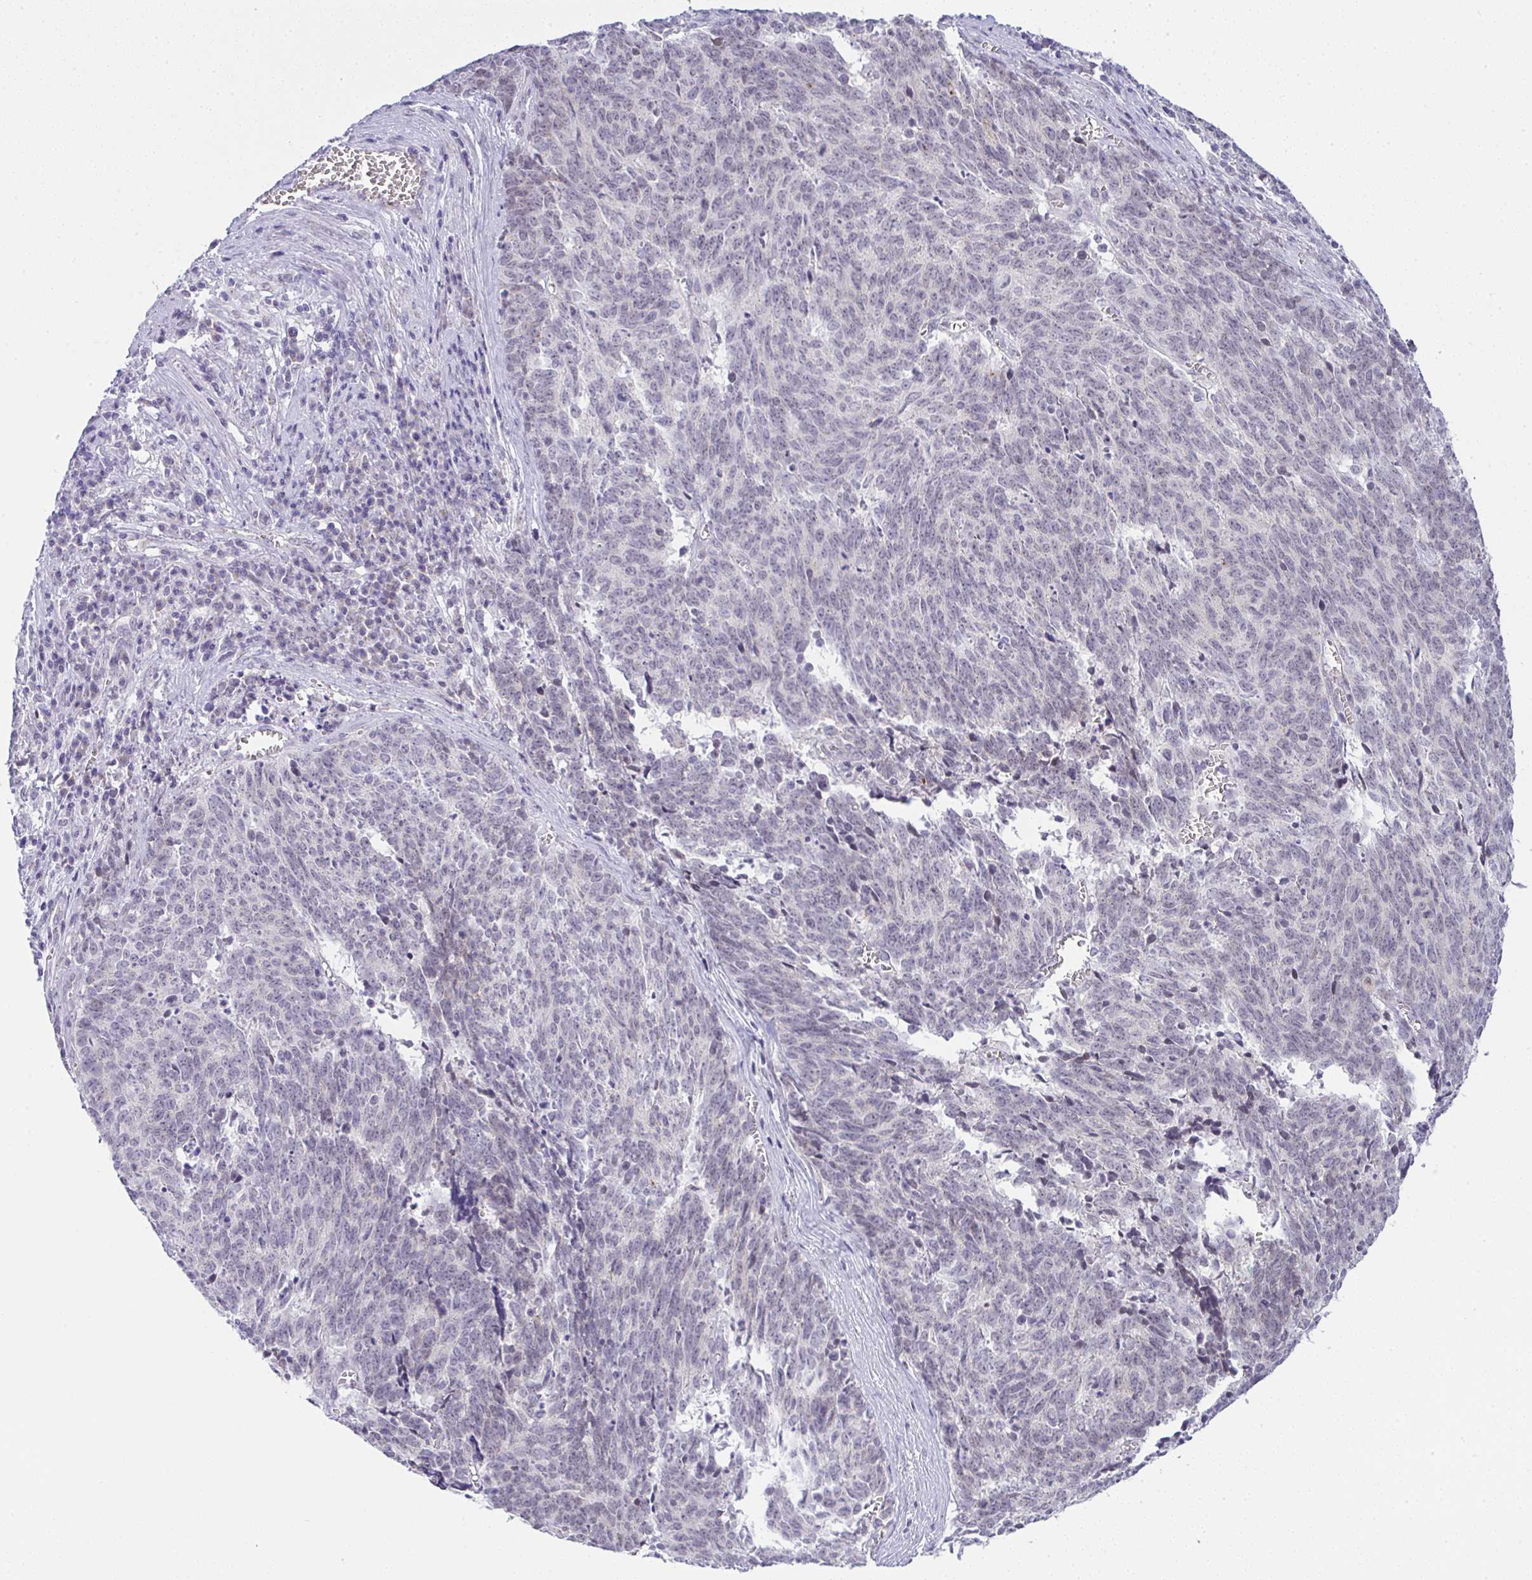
{"staining": {"intensity": "negative", "quantity": "none", "location": "none"}, "tissue": "cervical cancer", "cell_type": "Tumor cells", "image_type": "cancer", "snomed": [{"axis": "morphology", "description": "Squamous cell carcinoma, NOS"}, {"axis": "topography", "description": "Cervix"}], "caption": "Immunohistochemistry (IHC) of squamous cell carcinoma (cervical) demonstrates no staining in tumor cells.", "gene": "FAM177A1", "patient": {"sex": "female", "age": 29}}